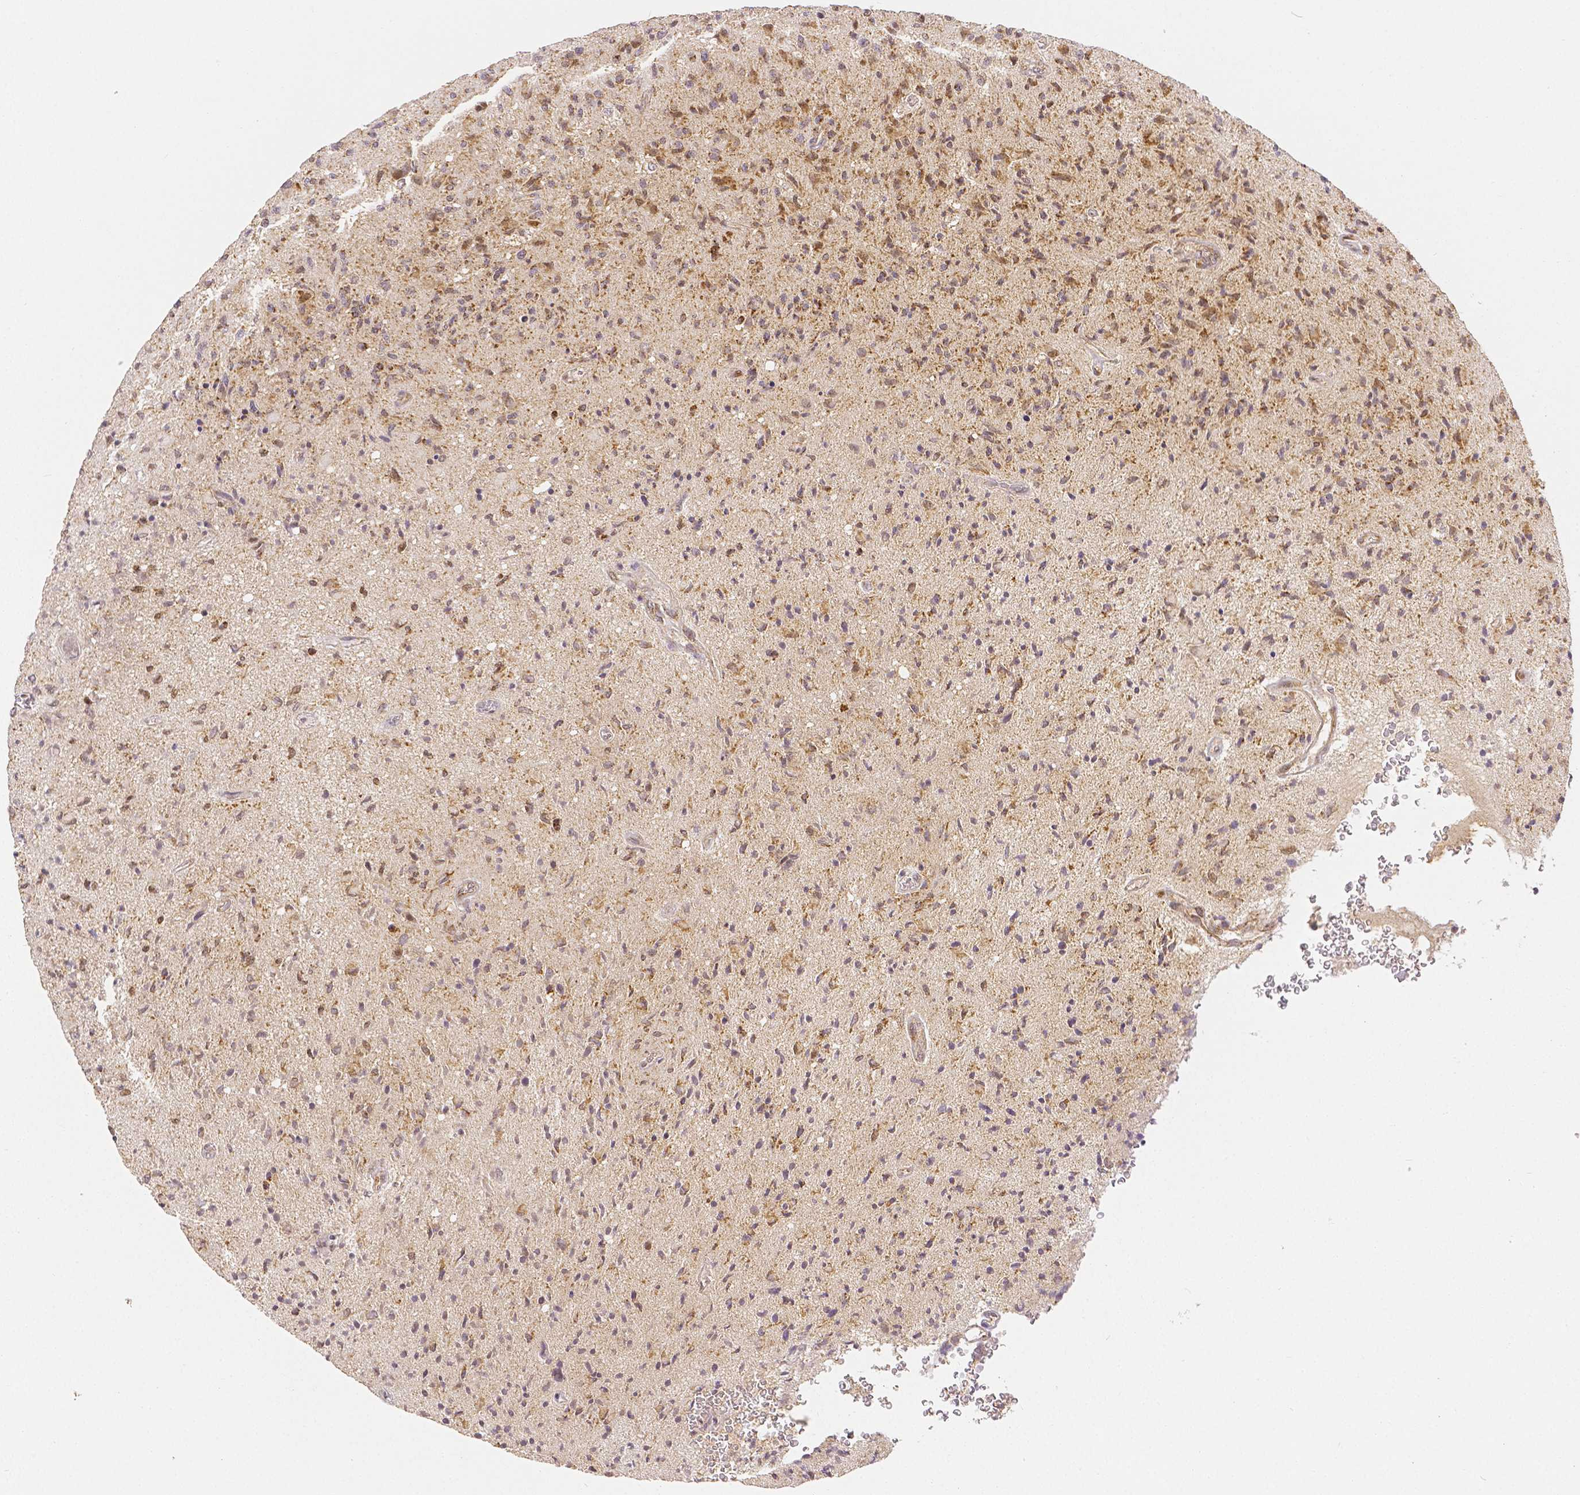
{"staining": {"intensity": "moderate", "quantity": "25%-75%", "location": "cytoplasmic/membranous,nuclear"}, "tissue": "glioma", "cell_type": "Tumor cells", "image_type": "cancer", "snomed": [{"axis": "morphology", "description": "Glioma, malignant, High grade"}, {"axis": "topography", "description": "Brain"}], "caption": "Protein analysis of glioma tissue displays moderate cytoplasmic/membranous and nuclear positivity in about 25%-75% of tumor cells.", "gene": "RHOT1", "patient": {"sex": "male", "age": 54}}